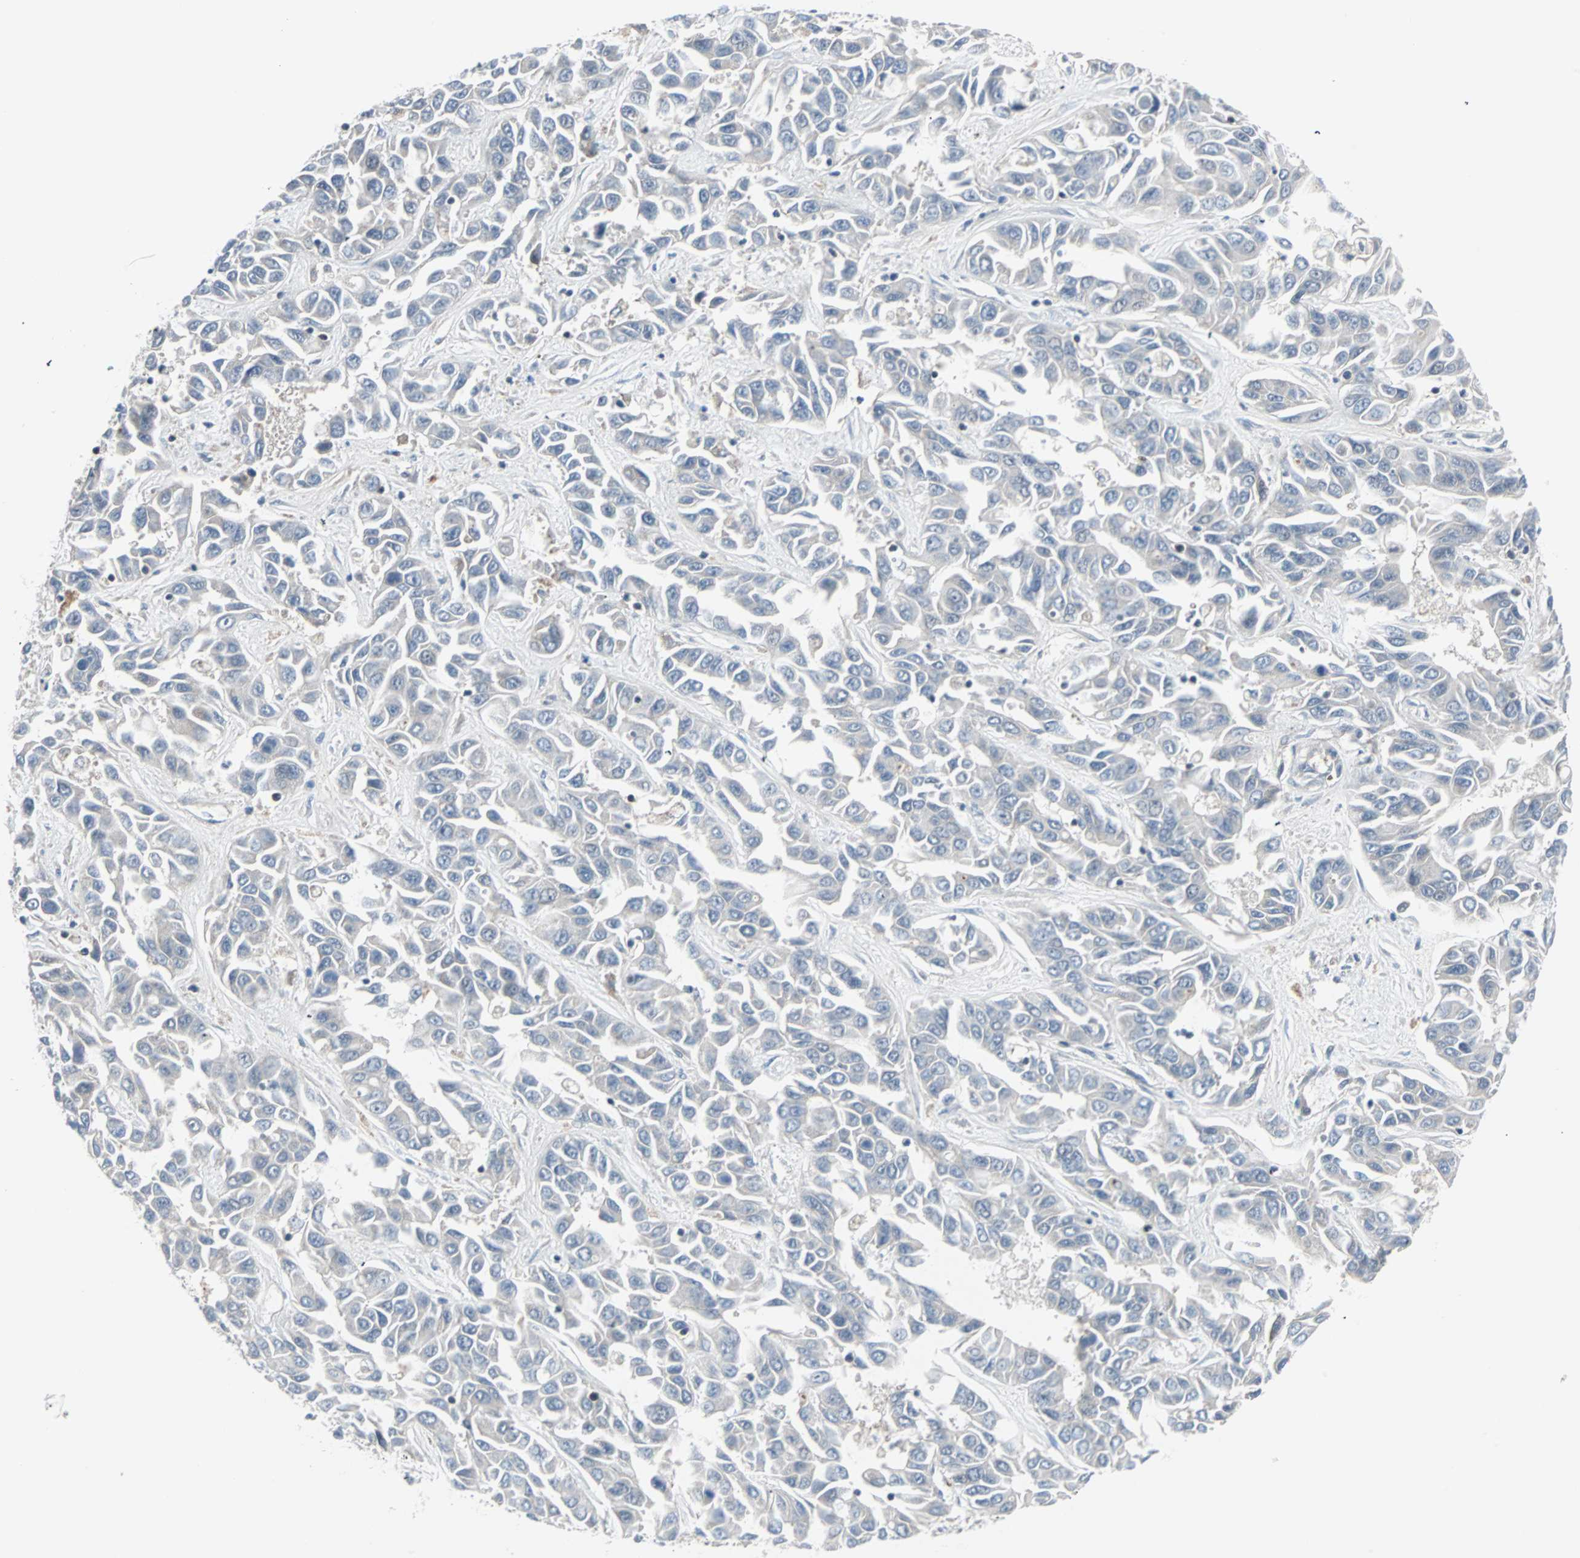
{"staining": {"intensity": "negative", "quantity": "none", "location": "none"}, "tissue": "liver cancer", "cell_type": "Tumor cells", "image_type": "cancer", "snomed": [{"axis": "morphology", "description": "Cholangiocarcinoma"}, {"axis": "topography", "description": "Liver"}], "caption": "Tumor cells are negative for brown protein staining in cholangiocarcinoma (liver).", "gene": "CASP3", "patient": {"sex": "female", "age": 52}}